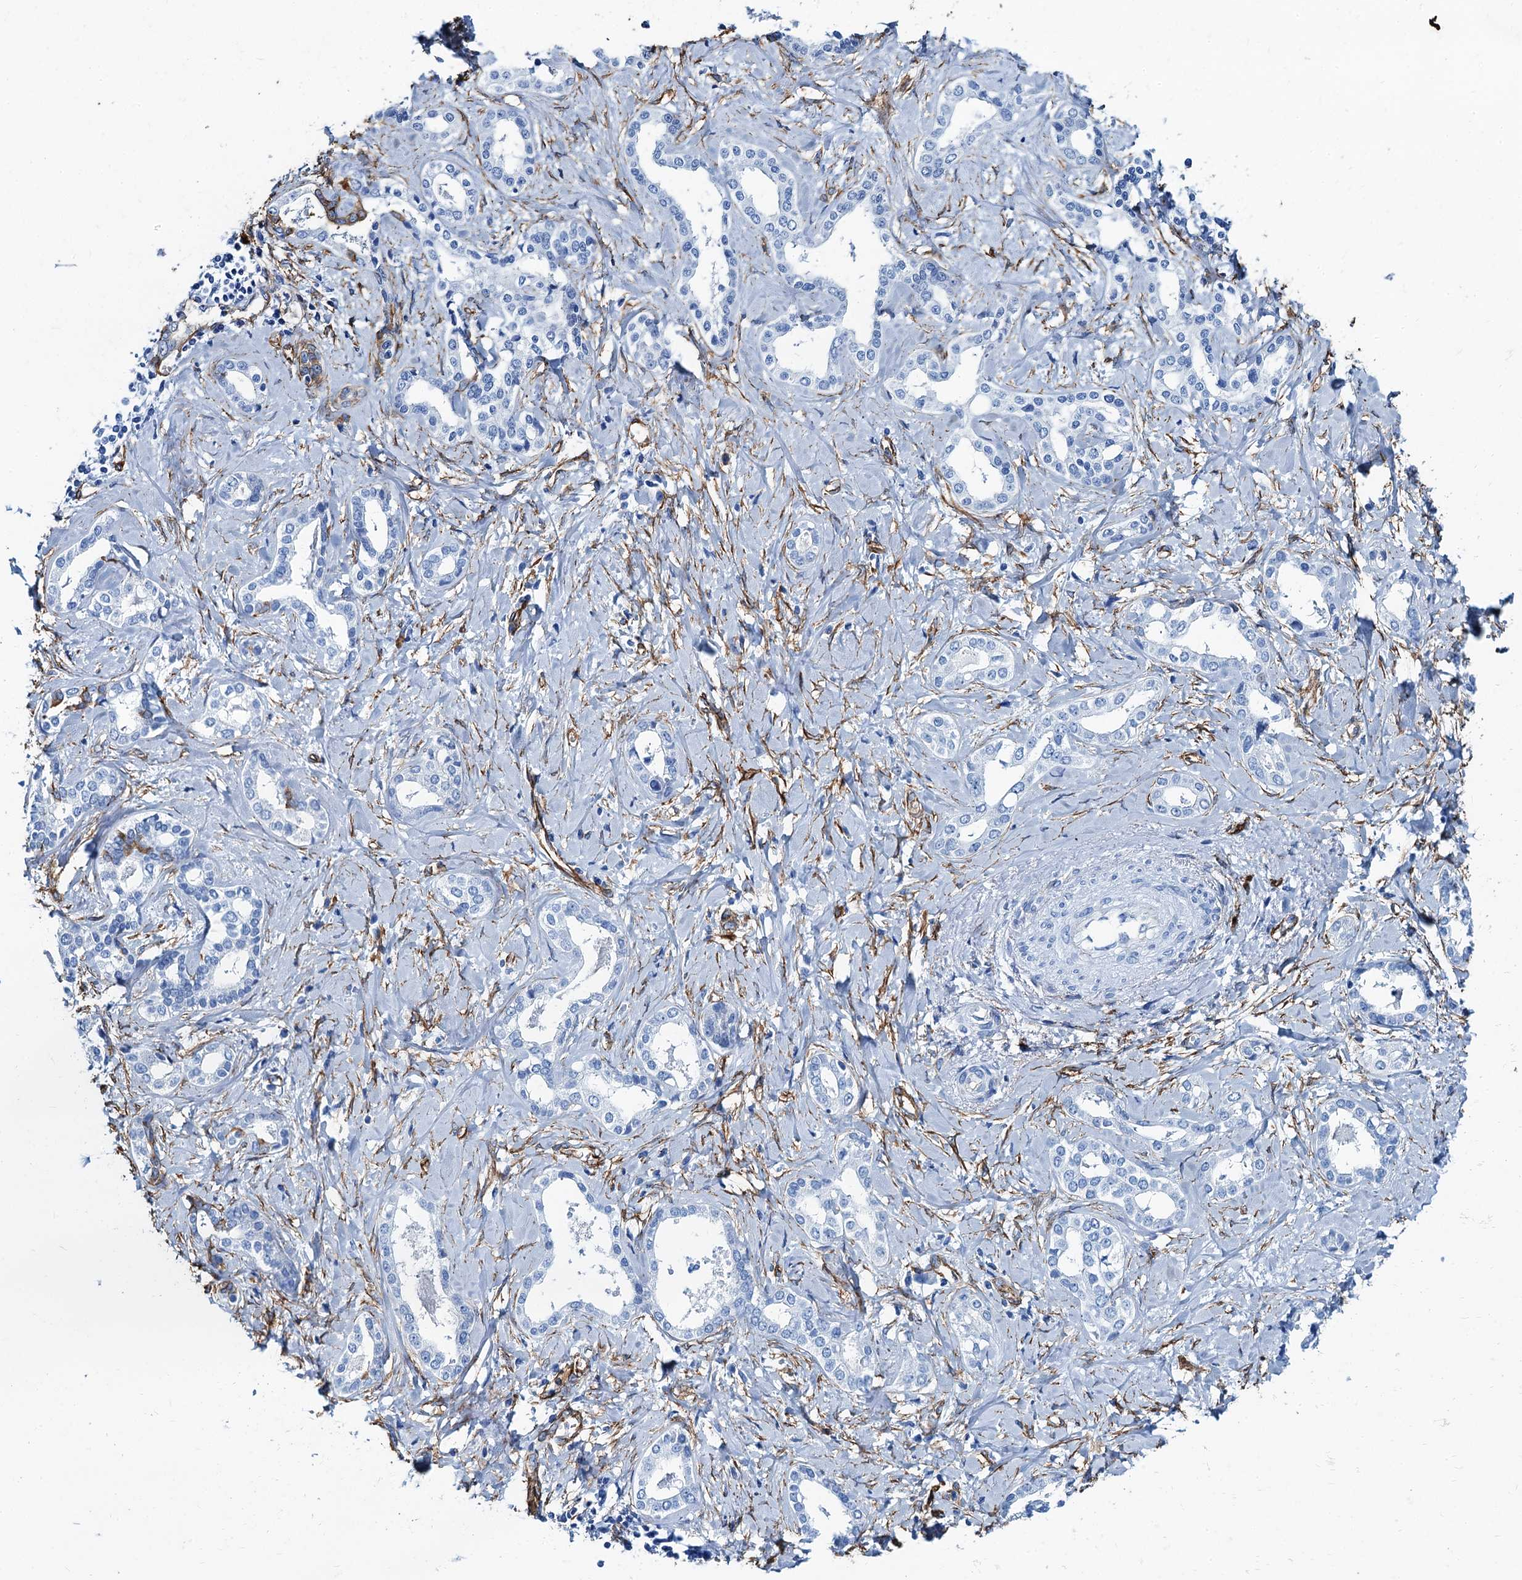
{"staining": {"intensity": "negative", "quantity": "none", "location": "none"}, "tissue": "liver cancer", "cell_type": "Tumor cells", "image_type": "cancer", "snomed": [{"axis": "morphology", "description": "Carcinoma, Hepatocellular, NOS"}, {"axis": "topography", "description": "Liver"}], "caption": "Human liver cancer (hepatocellular carcinoma) stained for a protein using IHC displays no expression in tumor cells.", "gene": "CAVIN2", "patient": {"sex": "female", "age": 73}}